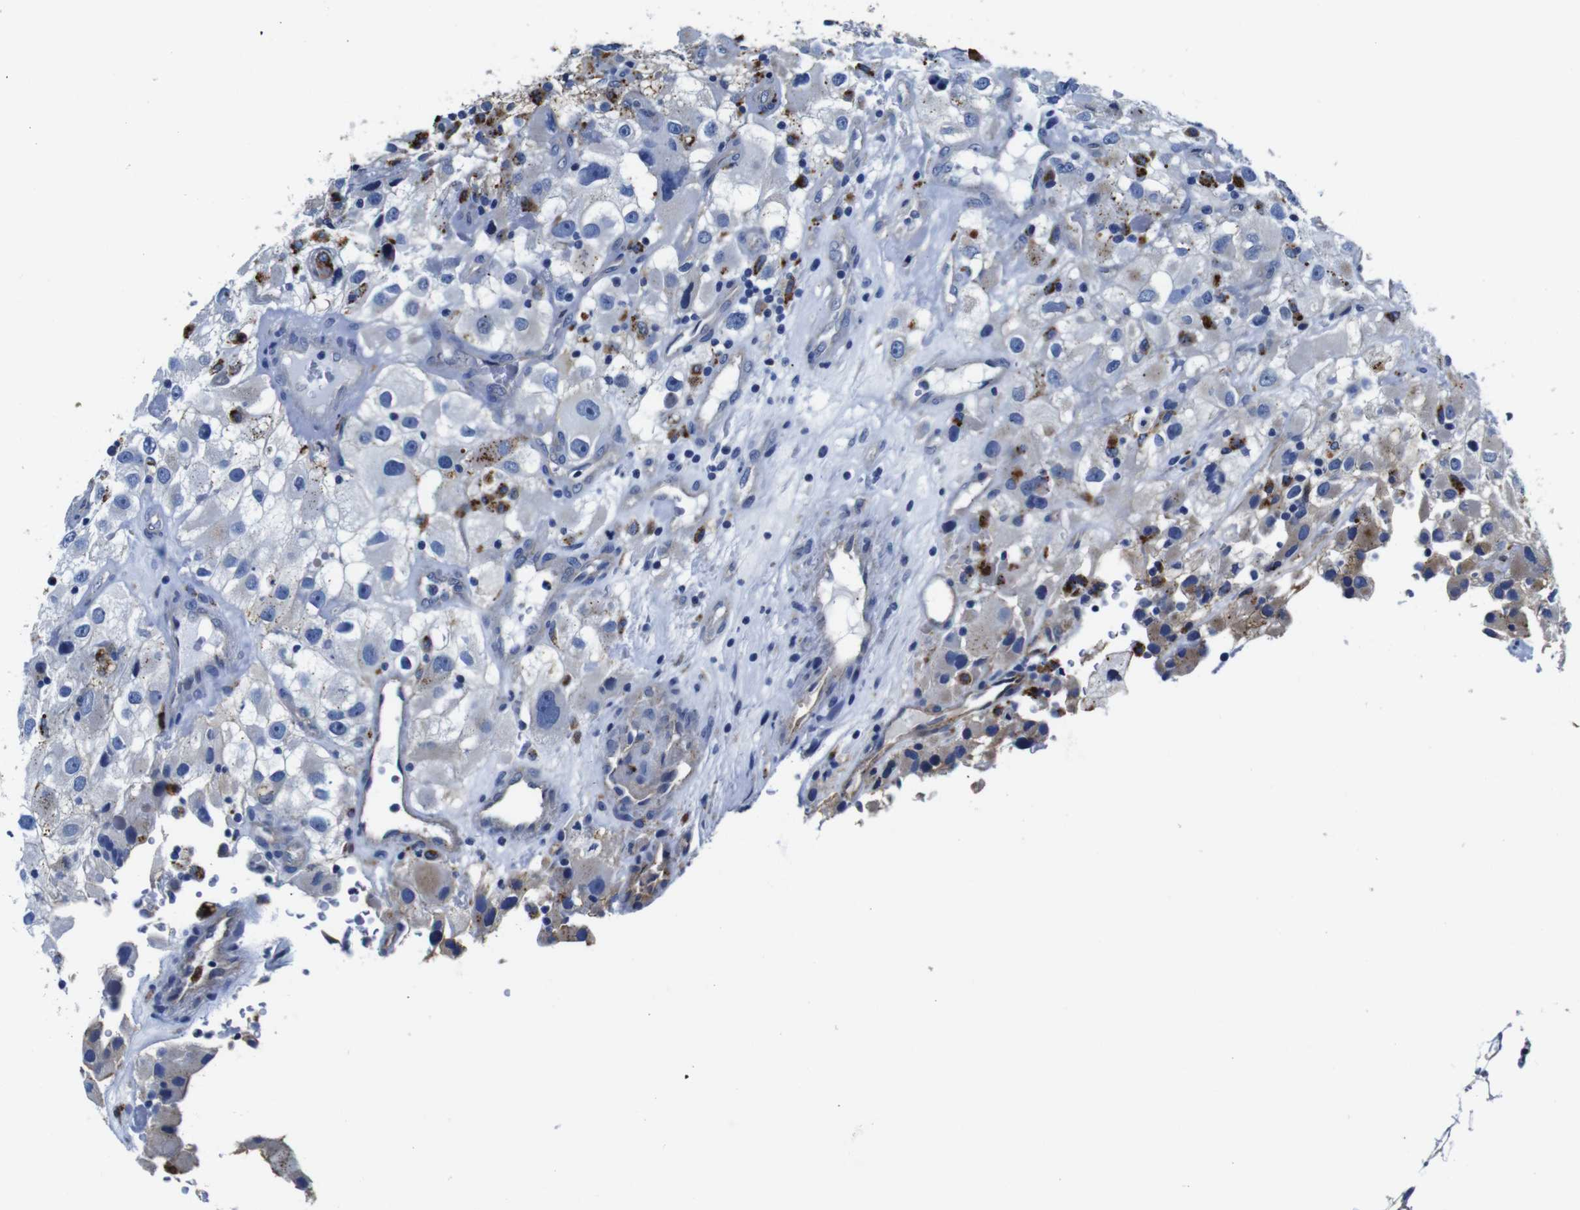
{"staining": {"intensity": "negative", "quantity": "none", "location": "none"}, "tissue": "renal cancer", "cell_type": "Tumor cells", "image_type": "cancer", "snomed": [{"axis": "morphology", "description": "Adenocarcinoma, NOS"}, {"axis": "topography", "description": "Kidney"}], "caption": "DAB immunohistochemical staining of adenocarcinoma (renal) shows no significant positivity in tumor cells.", "gene": "GIMAP2", "patient": {"sex": "female", "age": 52}}